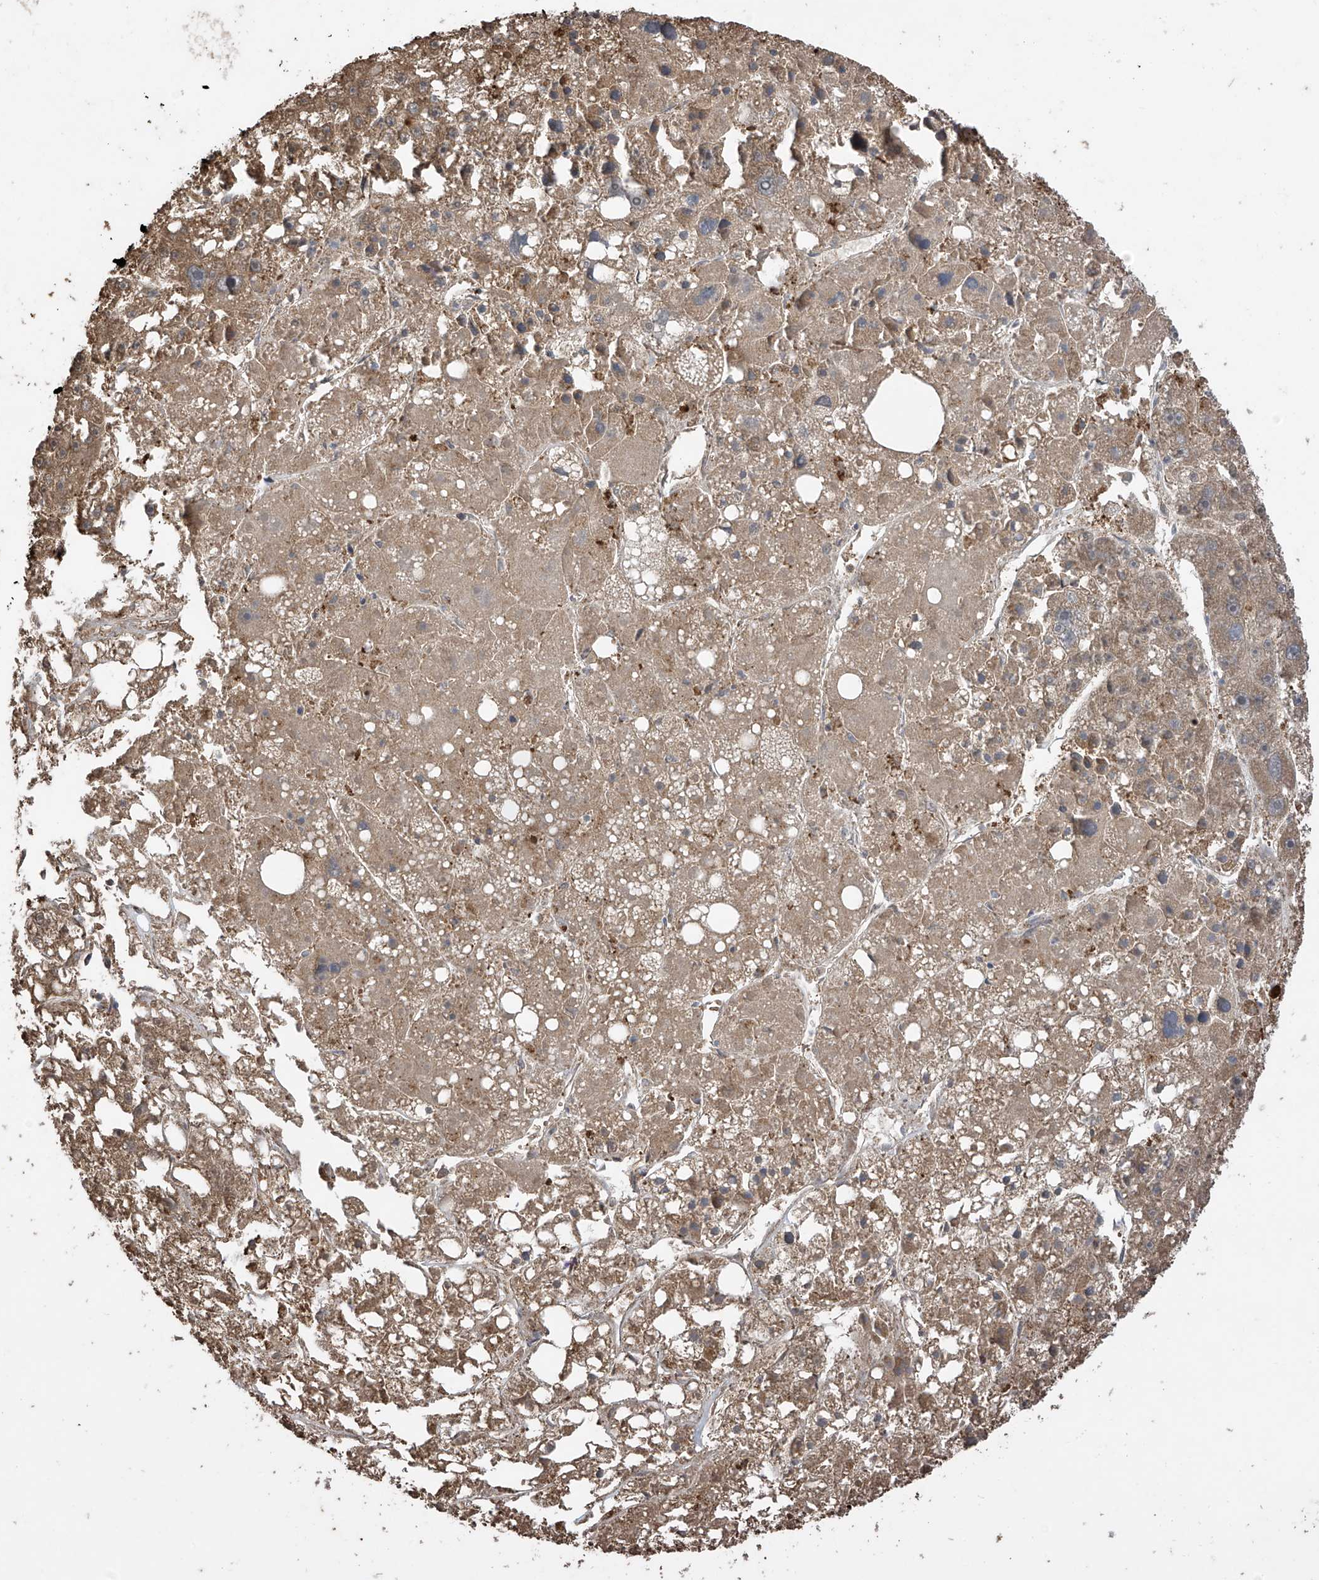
{"staining": {"intensity": "weak", "quantity": ">75%", "location": "cytoplasmic/membranous"}, "tissue": "liver cancer", "cell_type": "Tumor cells", "image_type": "cancer", "snomed": [{"axis": "morphology", "description": "Carcinoma, Hepatocellular, NOS"}, {"axis": "topography", "description": "Liver"}], "caption": "Hepatocellular carcinoma (liver) tissue reveals weak cytoplasmic/membranous positivity in about >75% of tumor cells", "gene": "PNPT1", "patient": {"sex": "female", "age": 61}}